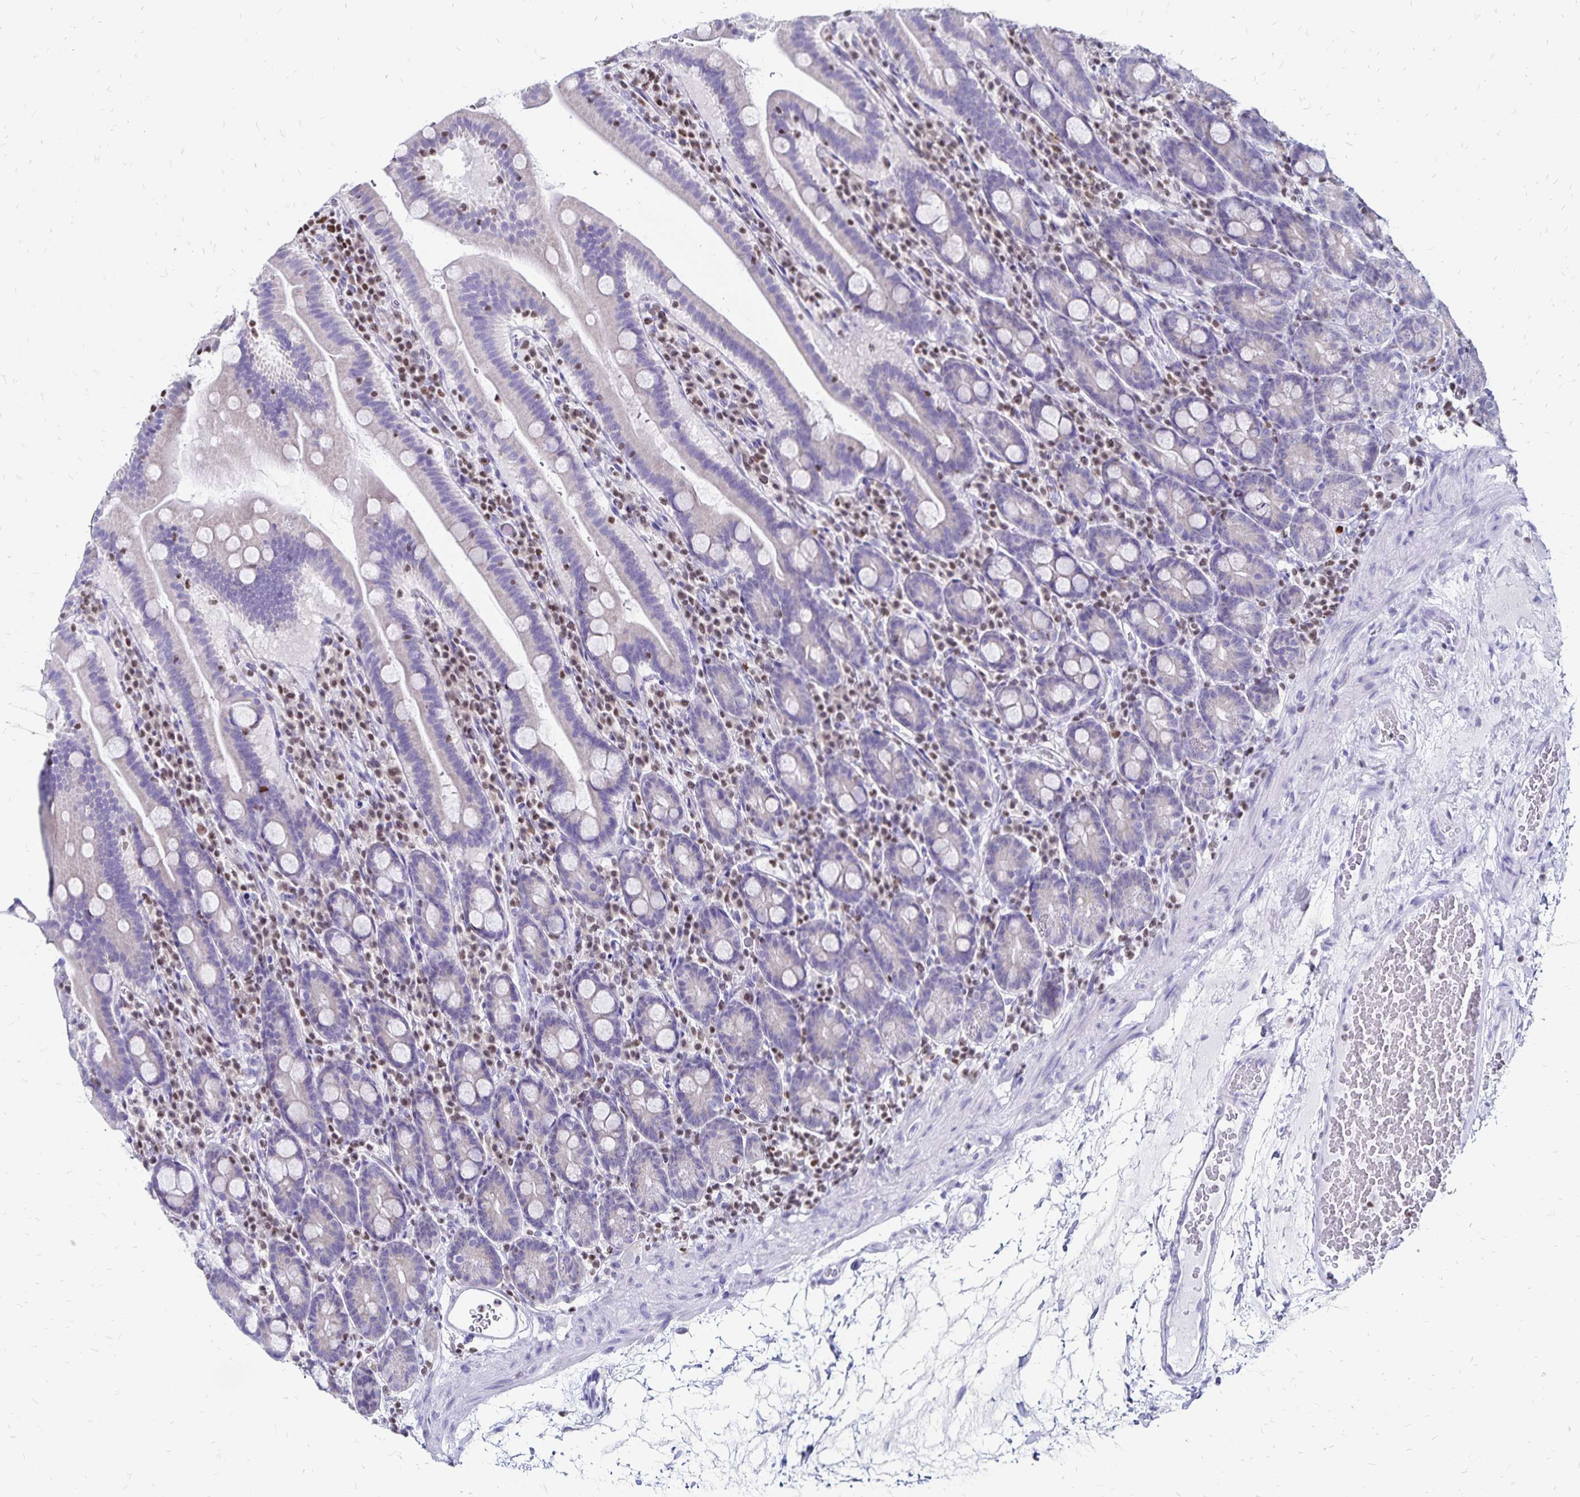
{"staining": {"intensity": "negative", "quantity": "none", "location": "none"}, "tissue": "small intestine", "cell_type": "Glandular cells", "image_type": "normal", "snomed": [{"axis": "morphology", "description": "Normal tissue, NOS"}, {"axis": "topography", "description": "Small intestine"}], "caption": "This is an IHC photomicrograph of normal human small intestine. There is no expression in glandular cells.", "gene": "IKZF1", "patient": {"sex": "male", "age": 26}}